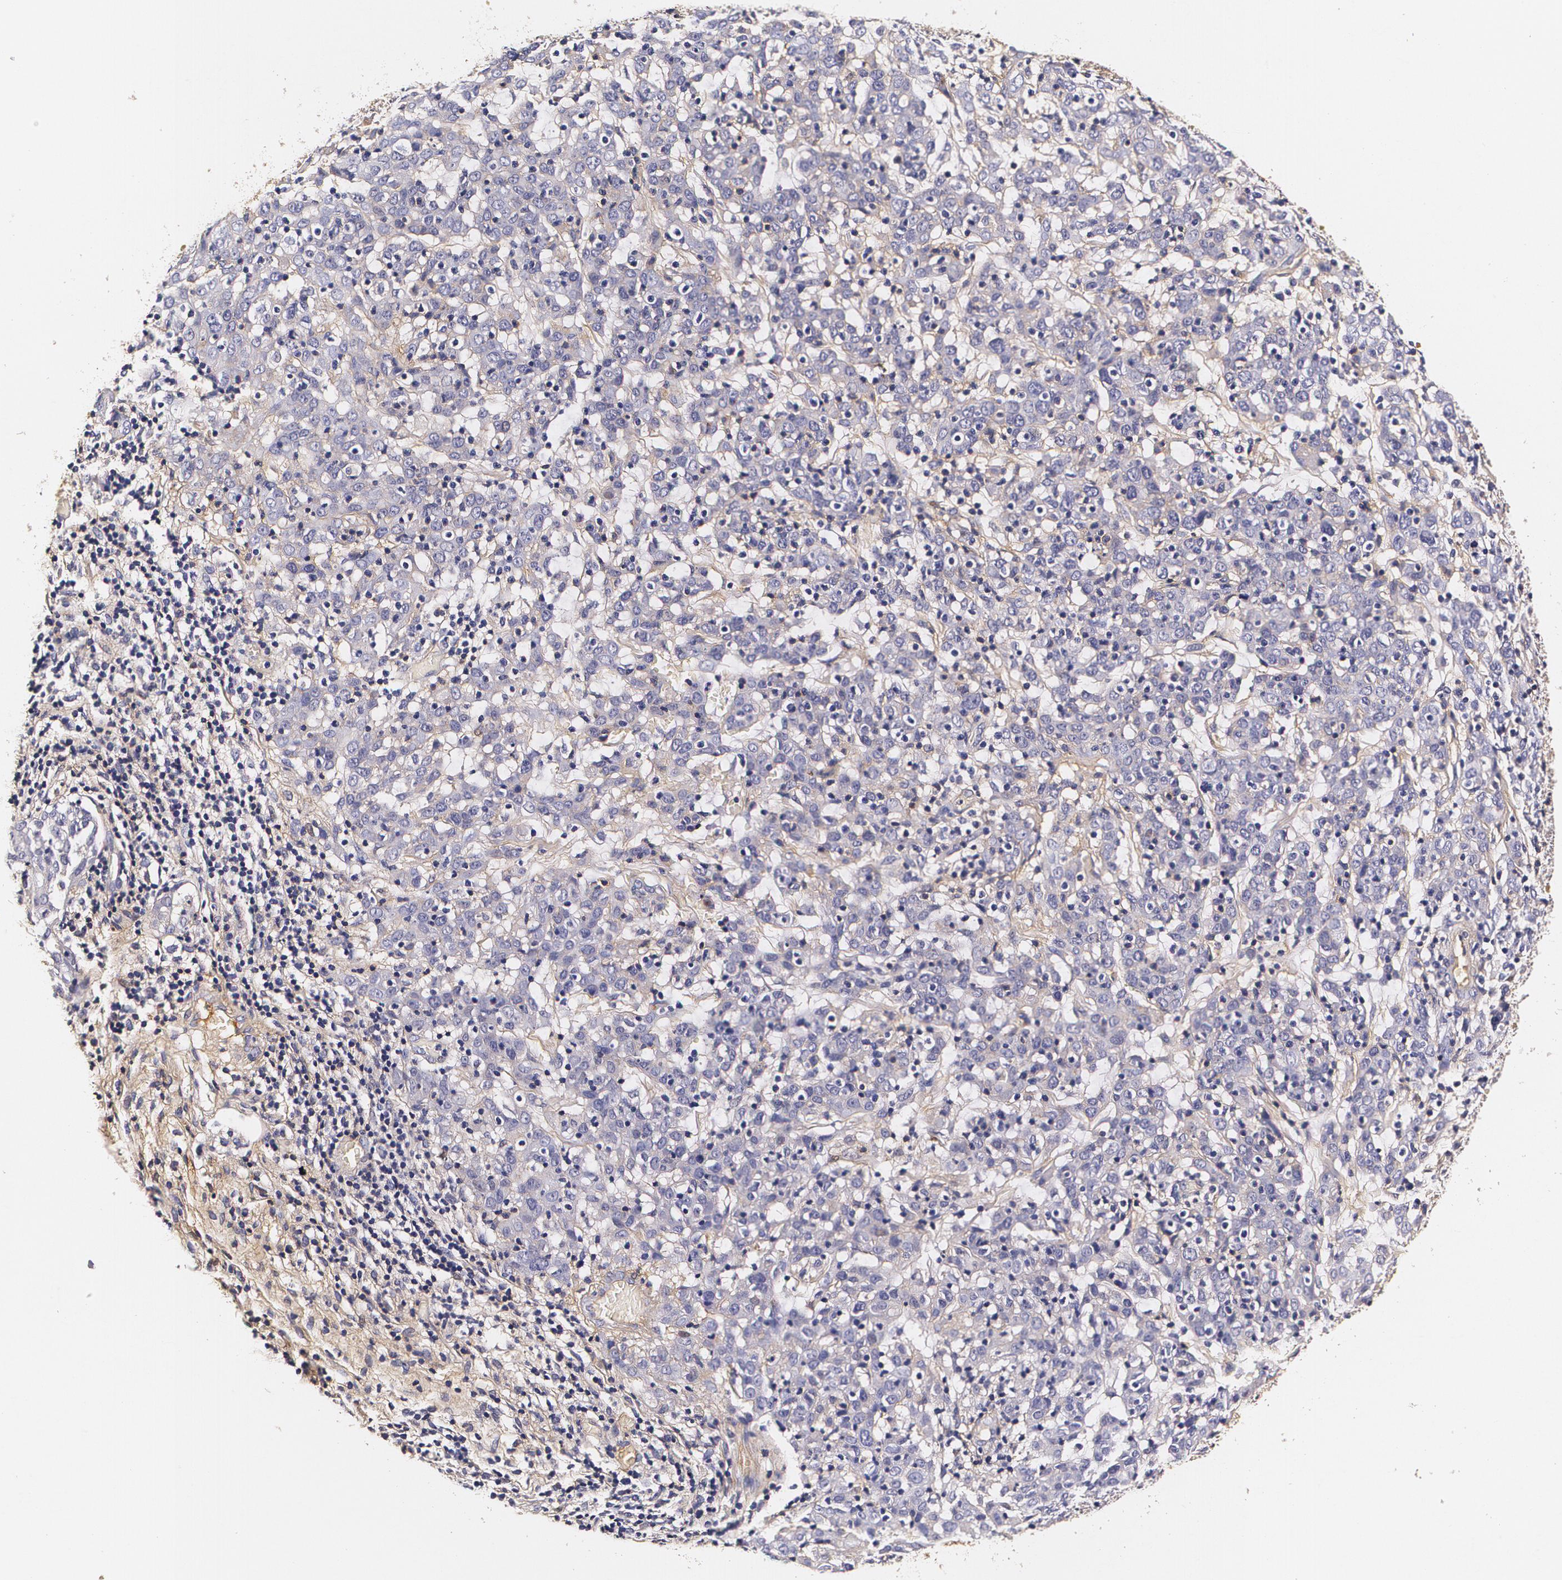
{"staining": {"intensity": "negative", "quantity": "none", "location": "none"}, "tissue": "cervical cancer", "cell_type": "Tumor cells", "image_type": "cancer", "snomed": [{"axis": "morphology", "description": "Normal tissue, NOS"}, {"axis": "morphology", "description": "Squamous cell carcinoma, NOS"}, {"axis": "topography", "description": "Cervix"}], "caption": "Immunohistochemistry (IHC) photomicrograph of neoplastic tissue: squamous cell carcinoma (cervical) stained with DAB reveals no significant protein positivity in tumor cells.", "gene": "TTR", "patient": {"sex": "female", "age": 67}}